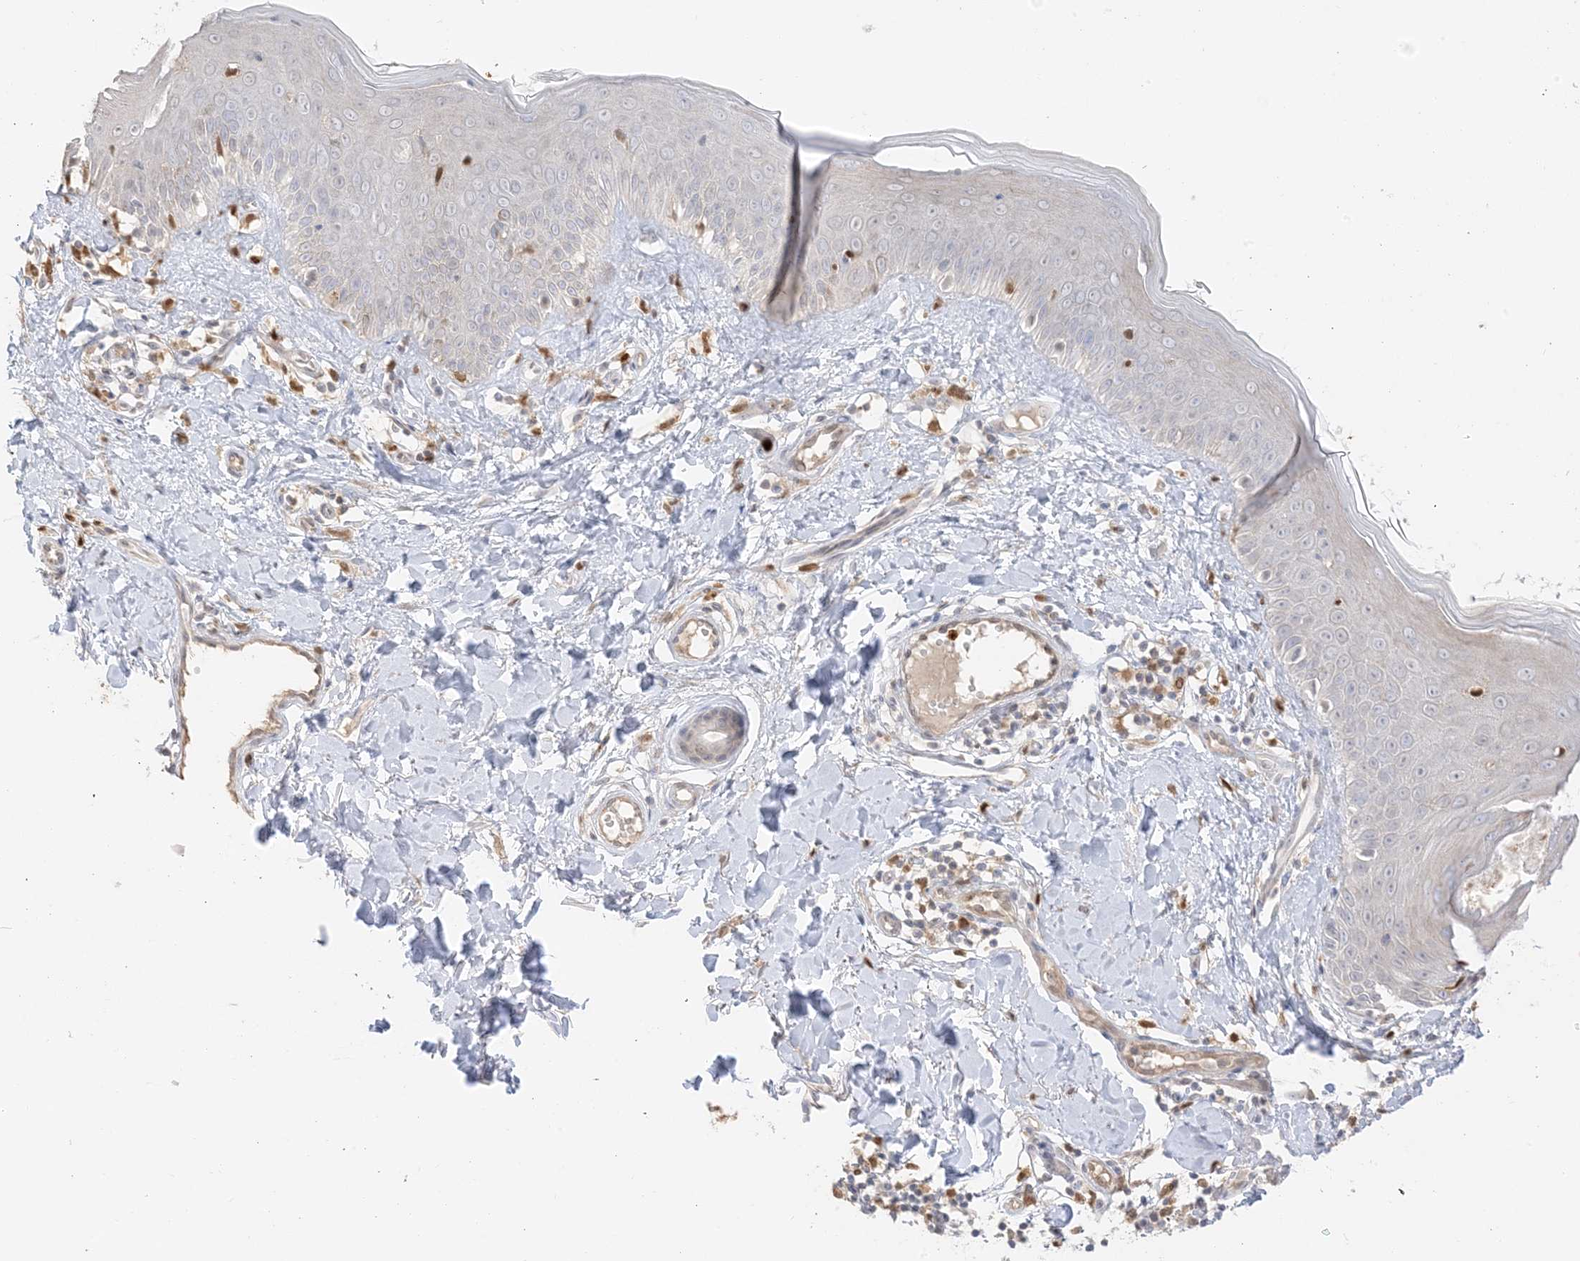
{"staining": {"intensity": "negative", "quantity": "none", "location": "none"}, "tissue": "skin", "cell_type": "Fibroblasts", "image_type": "normal", "snomed": [{"axis": "morphology", "description": "Normal tissue, NOS"}, {"axis": "topography", "description": "Skin"}], "caption": "This is a image of immunohistochemistry (IHC) staining of unremarkable skin, which shows no positivity in fibroblasts.", "gene": "GCA", "patient": {"sex": "male", "age": 52}}